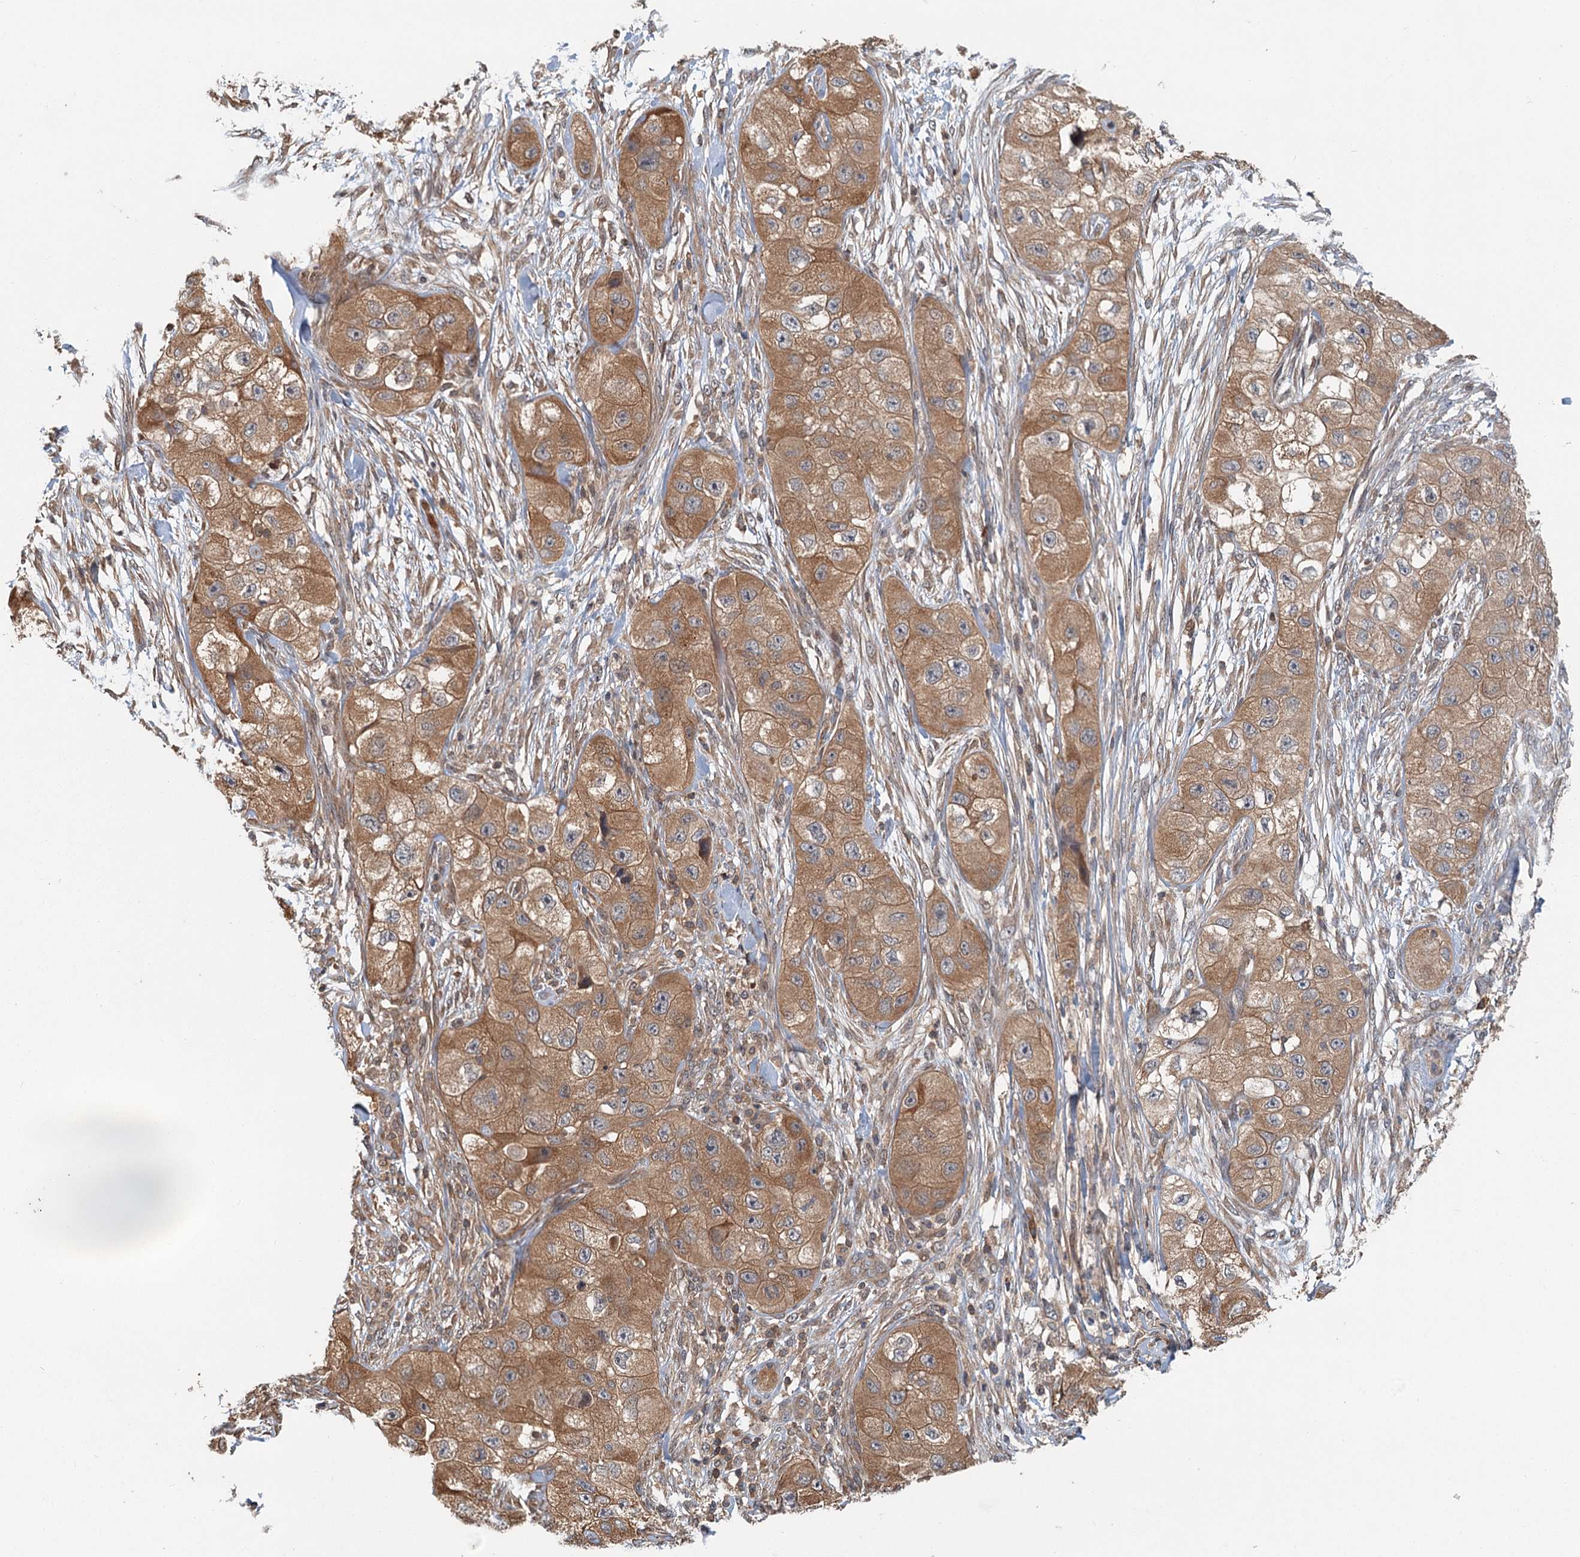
{"staining": {"intensity": "moderate", "quantity": ">75%", "location": "cytoplasmic/membranous"}, "tissue": "skin cancer", "cell_type": "Tumor cells", "image_type": "cancer", "snomed": [{"axis": "morphology", "description": "Squamous cell carcinoma, NOS"}, {"axis": "topography", "description": "Skin"}, {"axis": "topography", "description": "Subcutis"}], "caption": "Immunohistochemistry of human skin cancer (squamous cell carcinoma) displays medium levels of moderate cytoplasmic/membranous expression in approximately >75% of tumor cells. (brown staining indicates protein expression, while blue staining denotes nuclei).", "gene": "ZNF527", "patient": {"sex": "male", "age": 73}}